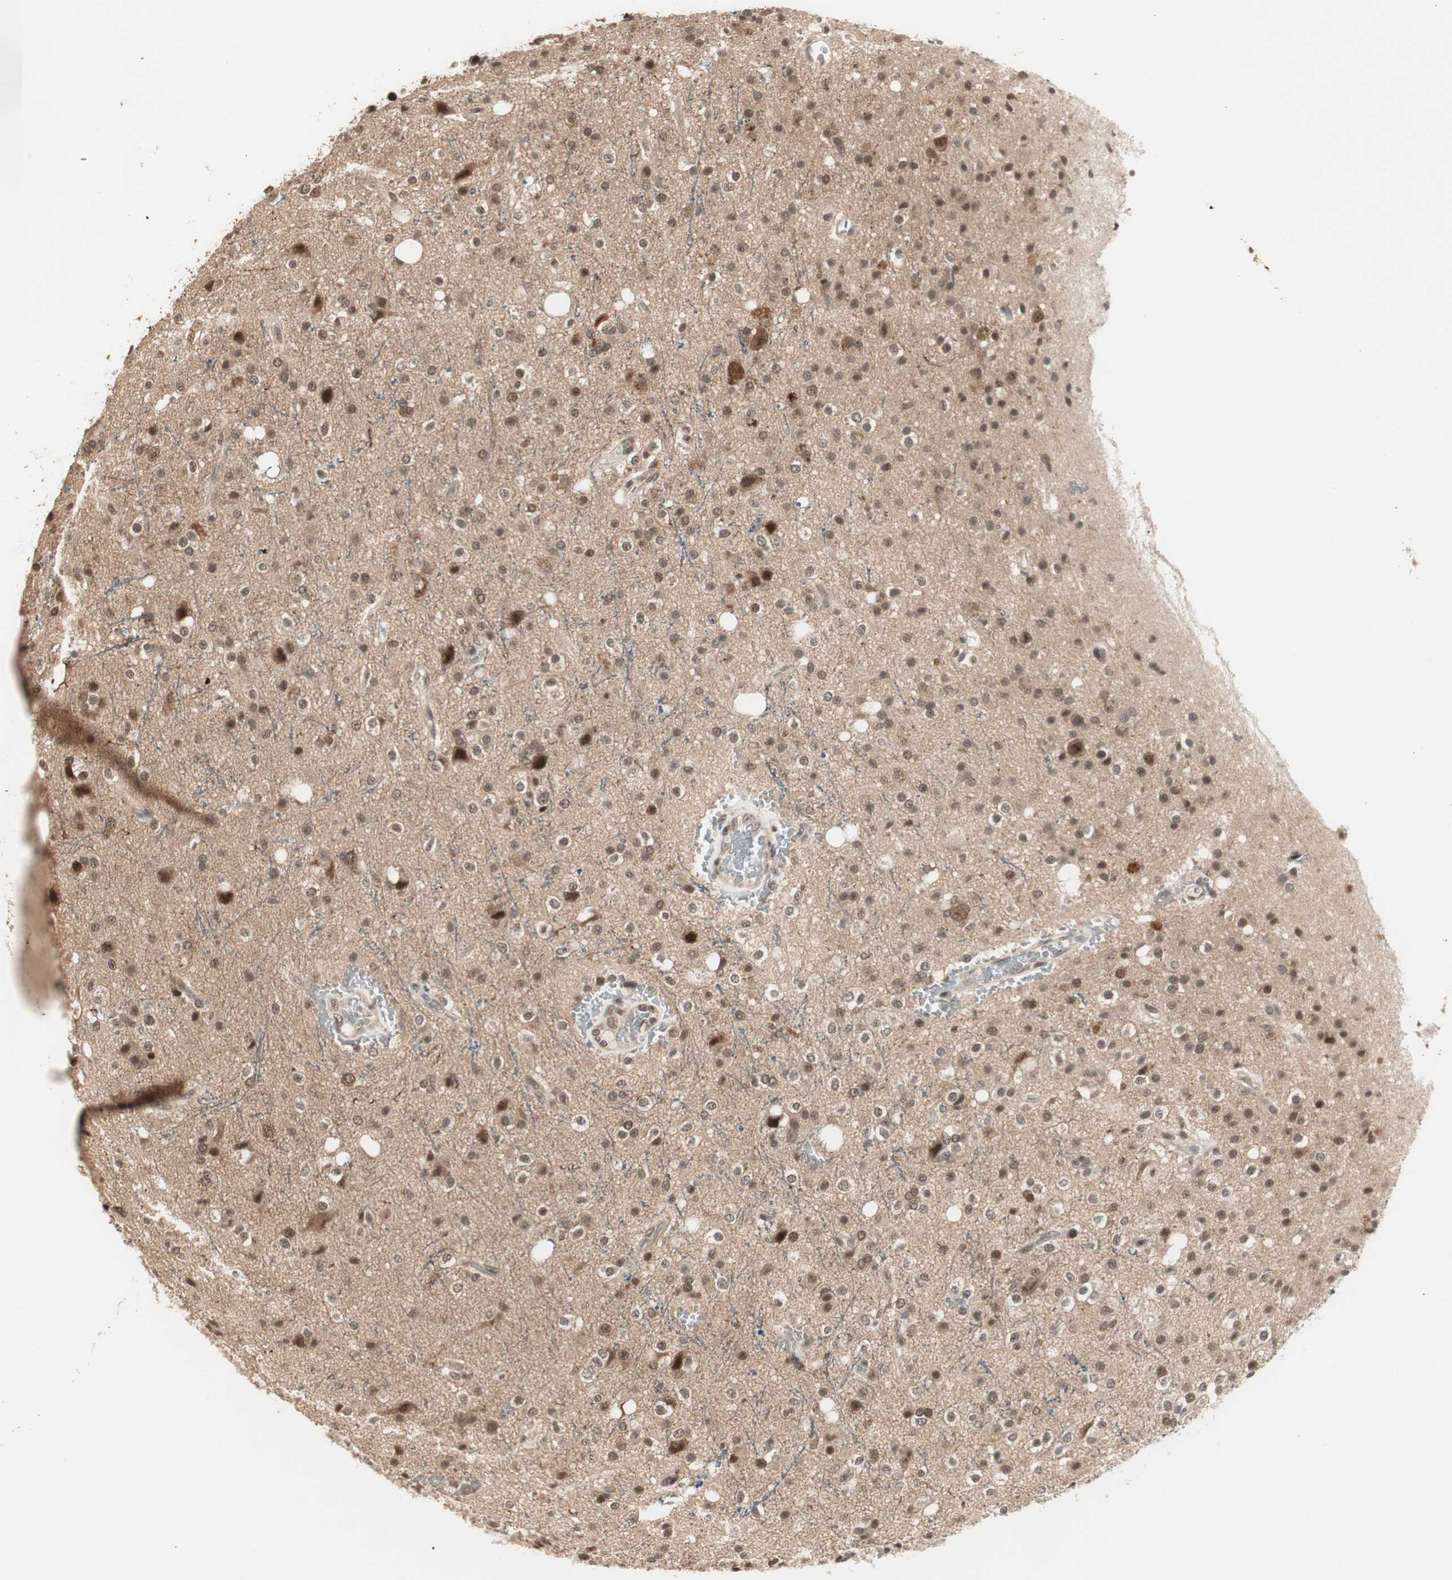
{"staining": {"intensity": "moderate", "quantity": ">75%", "location": "nuclear"}, "tissue": "glioma", "cell_type": "Tumor cells", "image_type": "cancer", "snomed": [{"axis": "morphology", "description": "Glioma, malignant, High grade"}, {"axis": "topography", "description": "Brain"}], "caption": "Protein analysis of malignant high-grade glioma tissue displays moderate nuclear positivity in about >75% of tumor cells. Nuclei are stained in blue.", "gene": "ZSCAN31", "patient": {"sex": "male", "age": 47}}